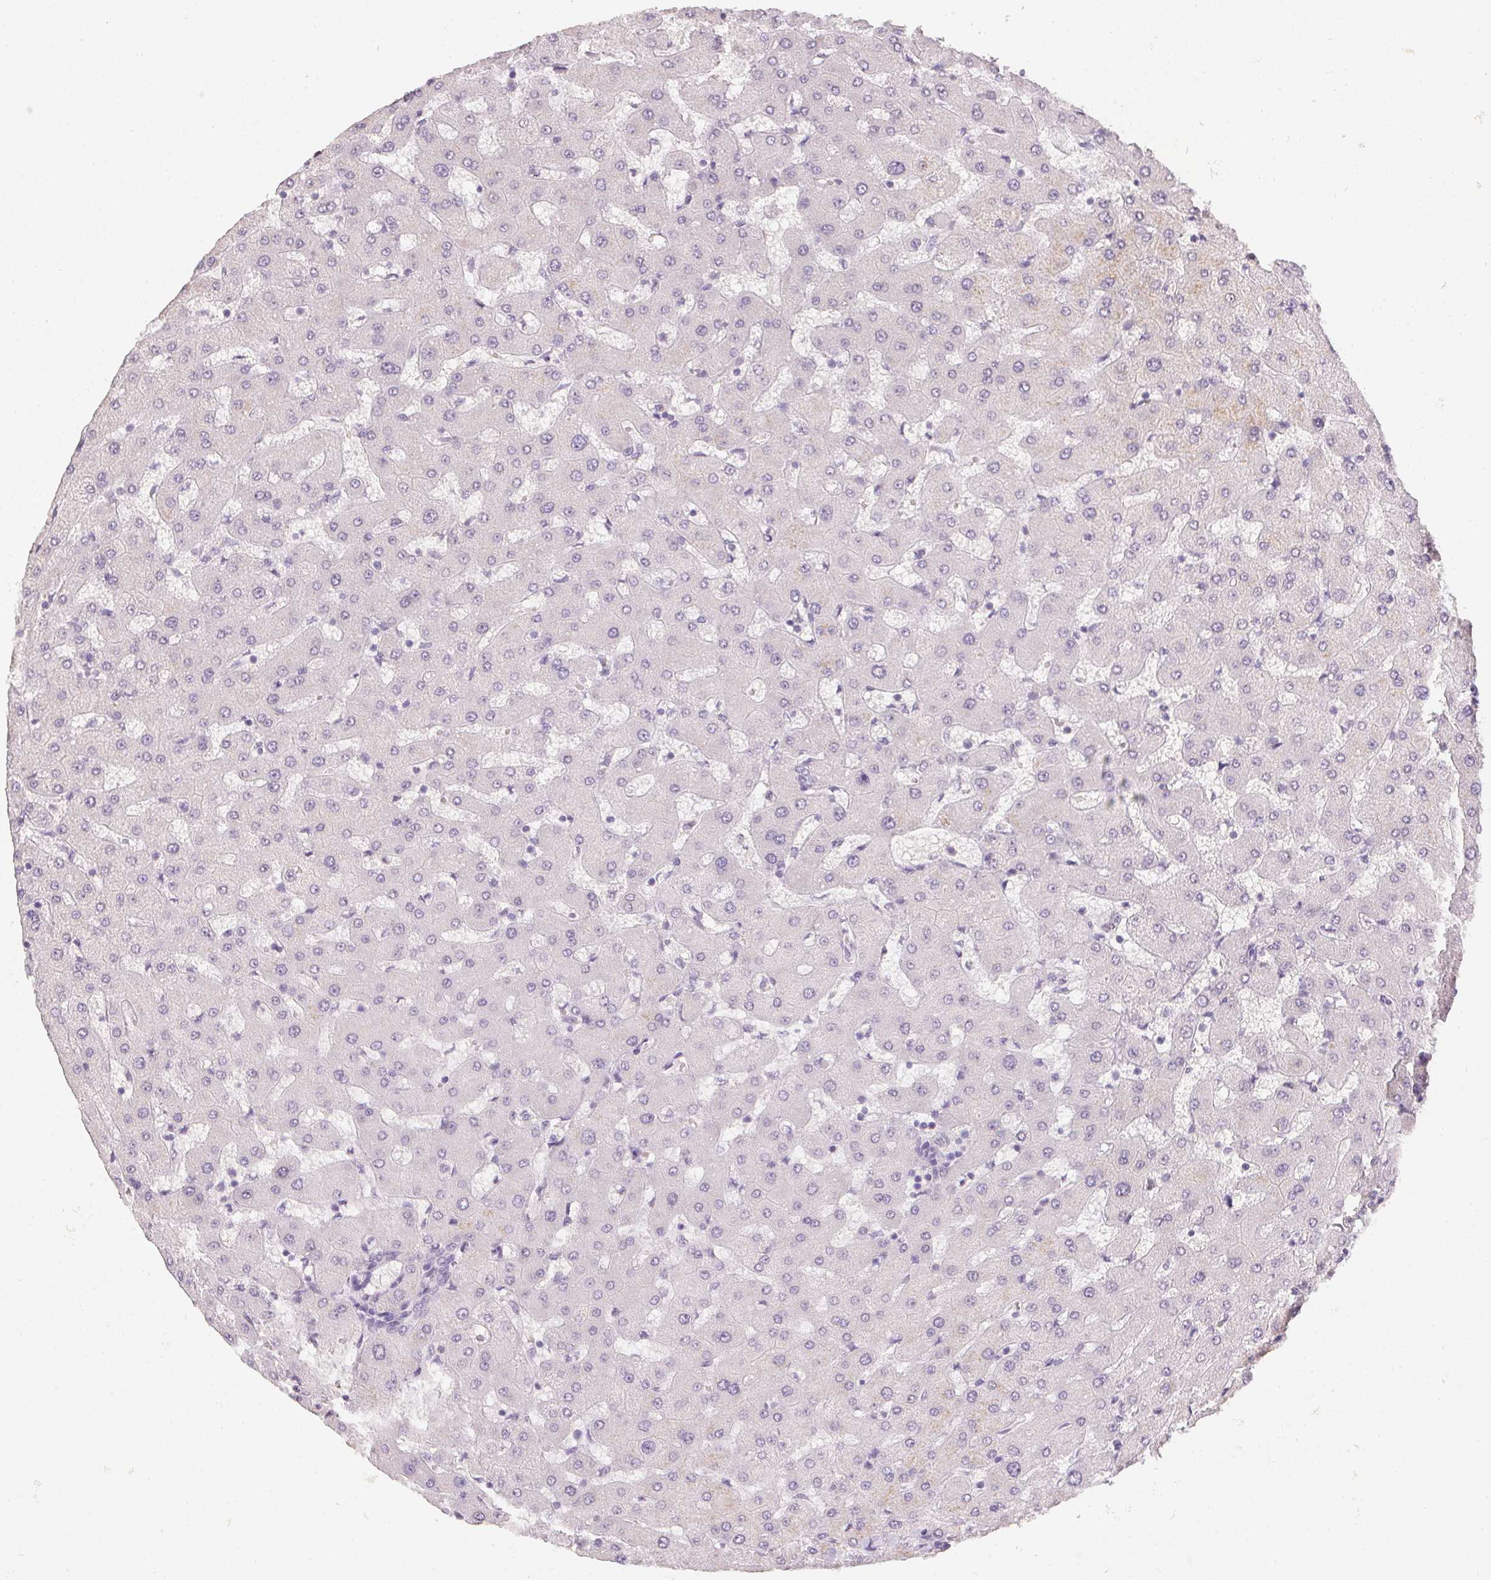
{"staining": {"intensity": "negative", "quantity": "none", "location": "none"}, "tissue": "liver", "cell_type": "Cholangiocytes", "image_type": "normal", "snomed": [{"axis": "morphology", "description": "Normal tissue, NOS"}, {"axis": "topography", "description": "Liver"}], "caption": "An immunohistochemistry (IHC) histopathology image of unremarkable liver is shown. There is no staining in cholangiocytes of liver.", "gene": "PPY", "patient": {"sex": "female", "age": 63}}